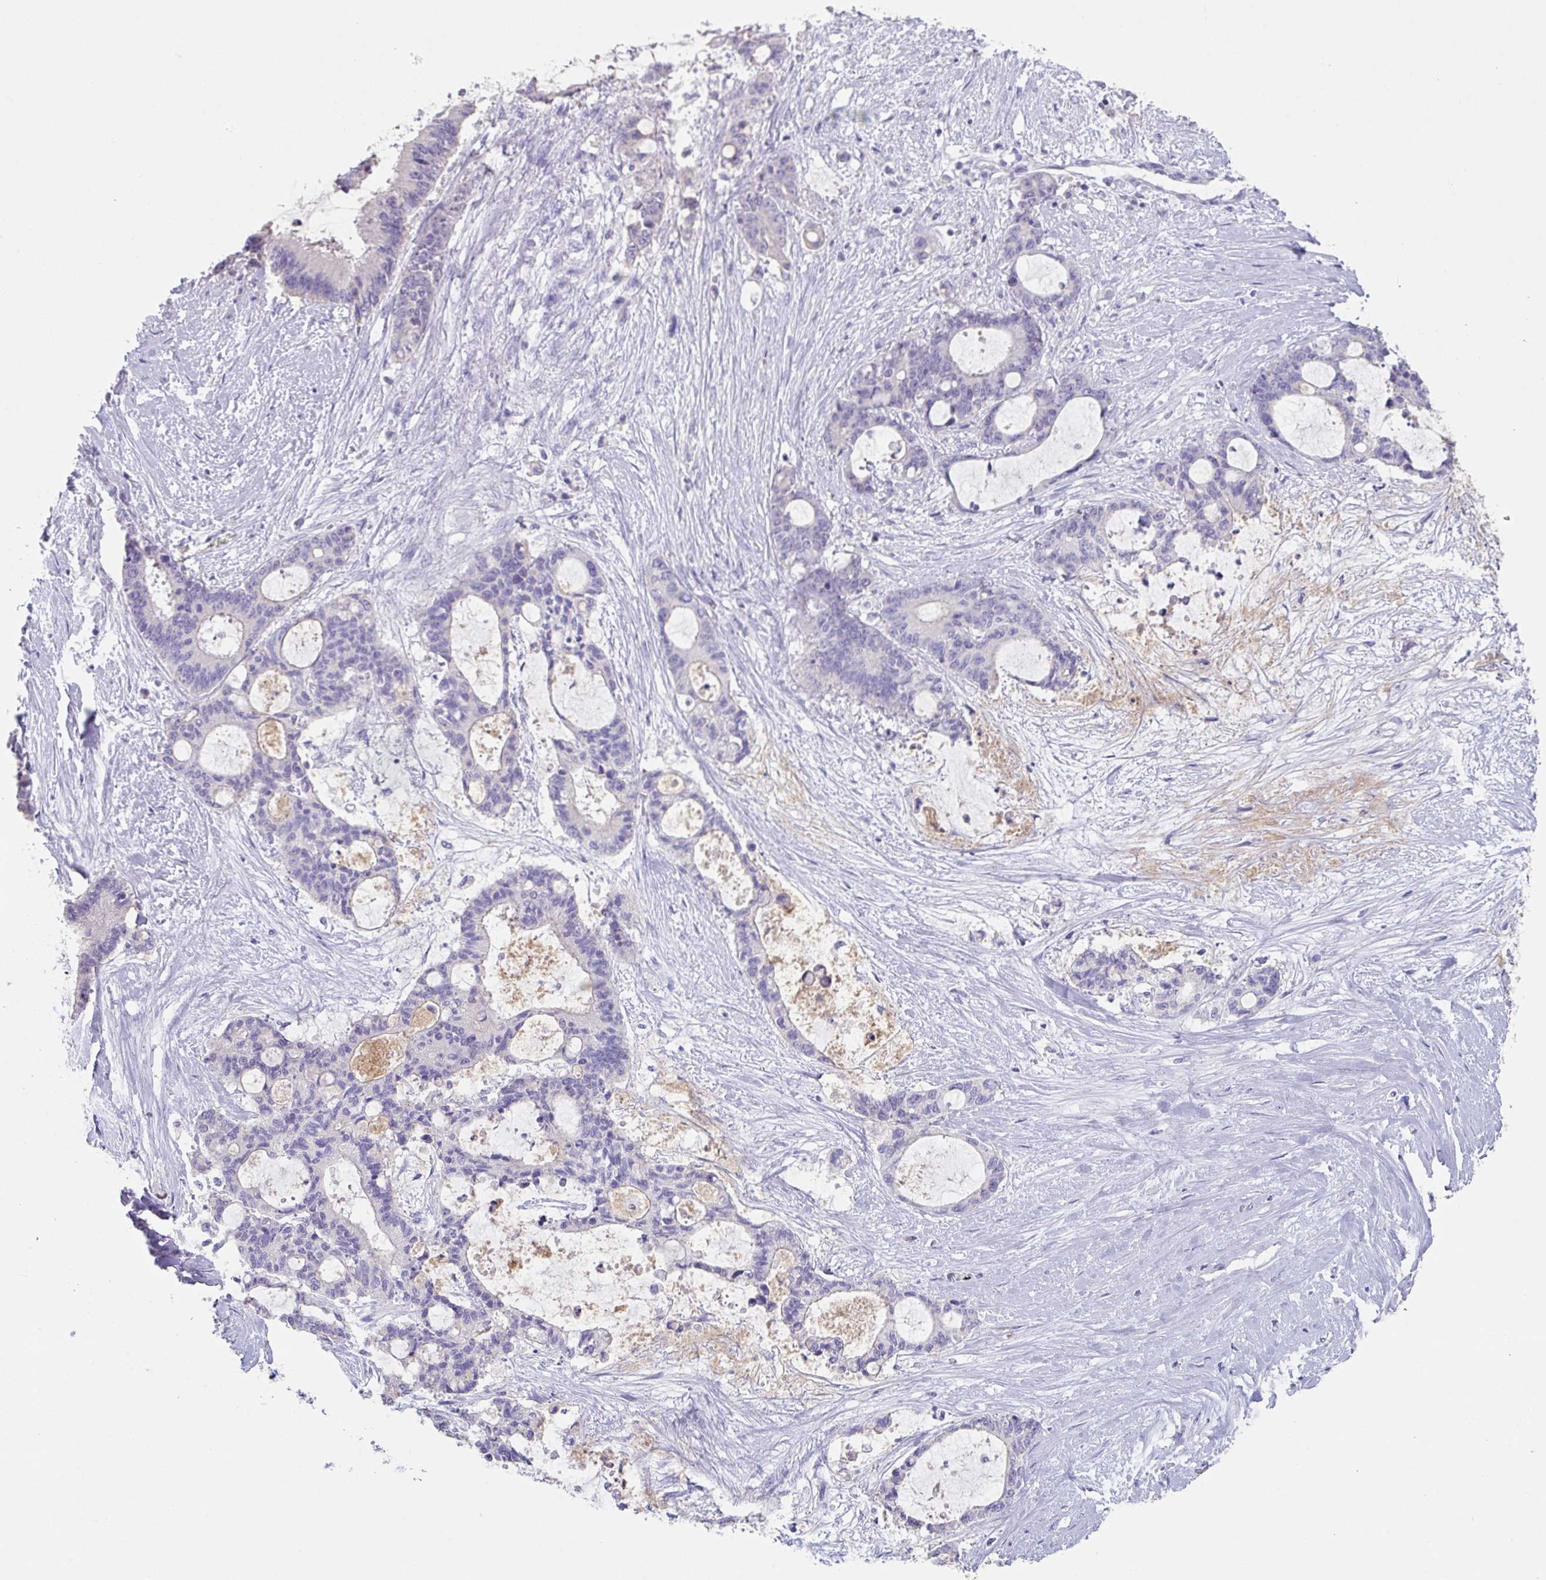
{"staining": {"intensity": "negative", "quantity": "none", "location": "none"}, "tissue": "liver cancer", "cell_type": "Tumor cells", "image_type": "cancer", "snomed": [{"axis": "morphology", "description": "Normal tissue, NOS"}, {"axis": "morphology", "description": "Cholangiocarcinoma"}, {"axis": "topography", "description": "Liver"}, {"axis": "topography", "description": "Peripheral nerve tissue"}], "caption": "Protein analysis of liver cholangiocarcinoma displays no significant expression in tumor cells.", "gene": "SLC44A4", "patient": {"sex": "female", "age": 73}}